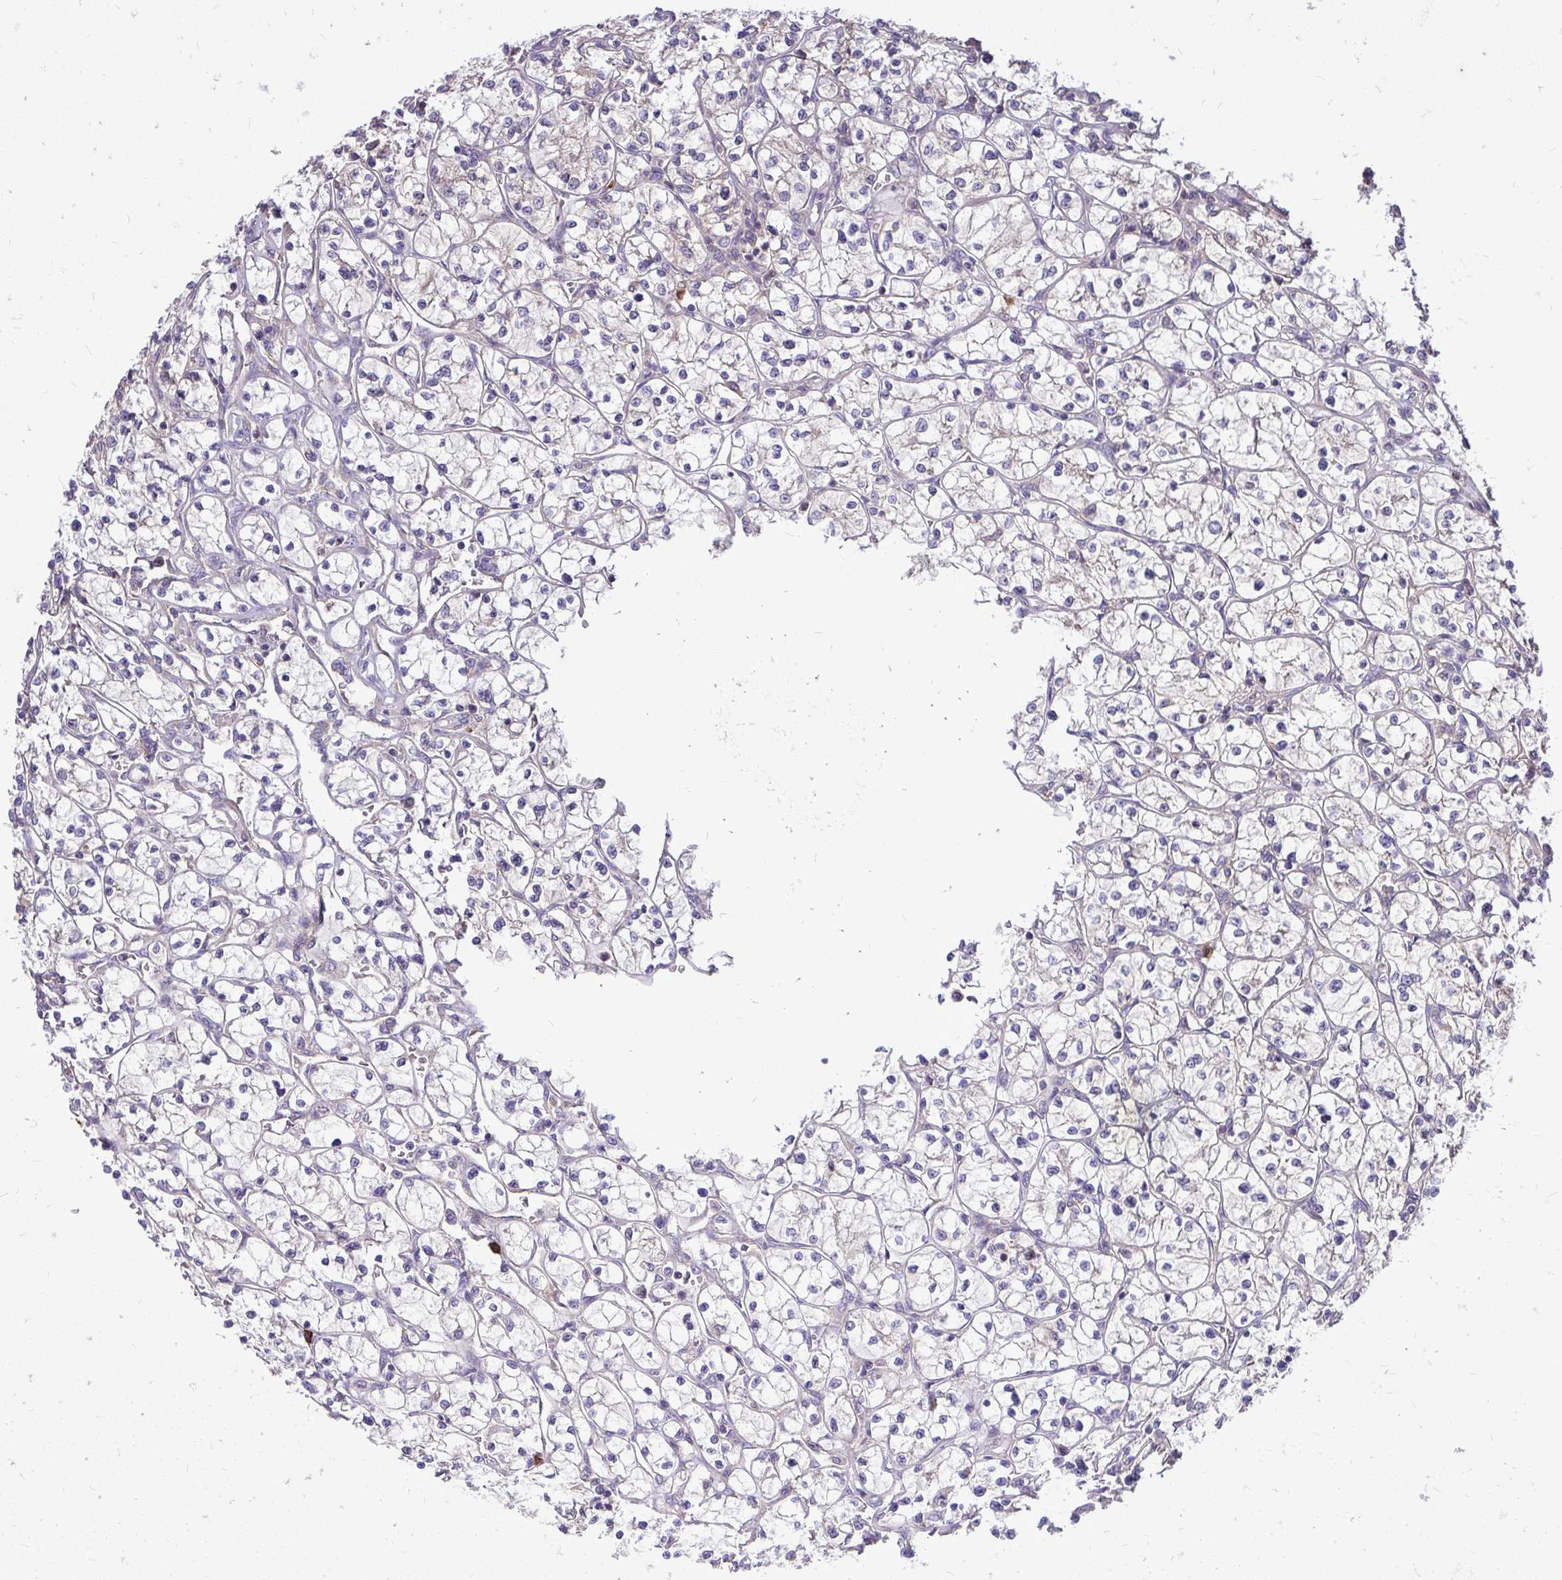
{"staining": {"intensity": "negative", "quantity": "none", "location": "none"}, "tissue": "renal cancer", "cell_type": "Tumor cells", "image_type": "cancer", "snomed": [{"axis": "morphology", "description": "Adenocarcinoma, NOS"}, {"axis": "topography", "description": "Kidney"}], "caption": "This is an immunohistochemistry micrograph of adenocarcinoma (renal). There is no positivity in tumor cells.", "gene": "FMR1", "patient": {"sex": "female", "age": 64}}